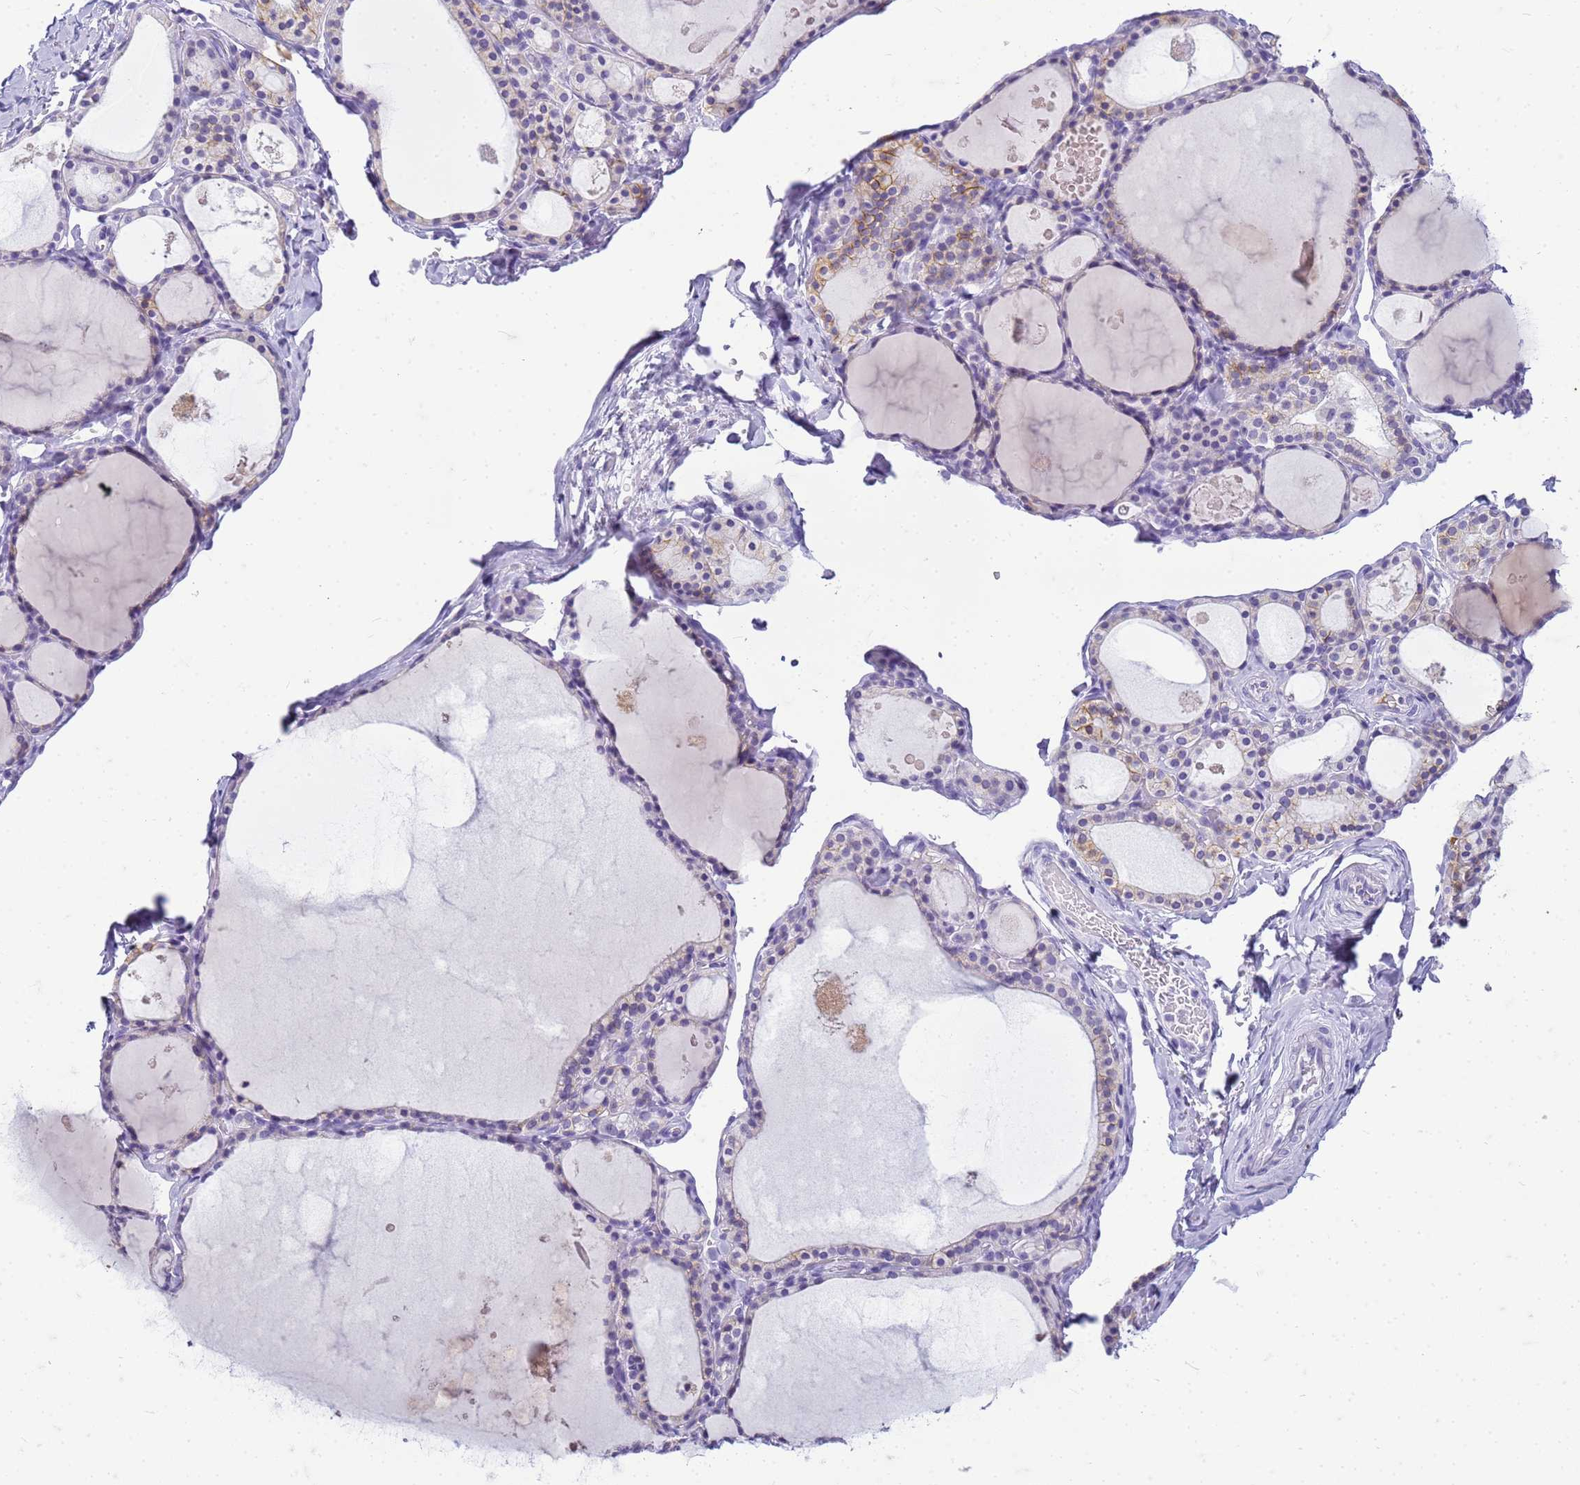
{"staining": {"intensity": "moderate", "quantity": "<25%", "location": "cytoplasmic/membranous"}, "tissue": "thyroid gland", "cell_type": "Glandular cells", "image_type": "normal", "snomed": [{"axis": "morphology", "description": "Normal tissue, NOS"}, {"axis": "topography", "description": "Thyroid gland"}], "caption": "Brown immunohistochemical staining in unremarkable human thyroid gland exhibits moderate cytoplasmic/membranous staining in about <25% of glandular cells. The protein is stained brown, and the nuclei are stained in blue (DAB (3,3'-diaminobenzidine) IHC with brightfield microscopy, high magnification).", "gene": "CFAP100", "patient": {"sex": "male", "age": 56}}